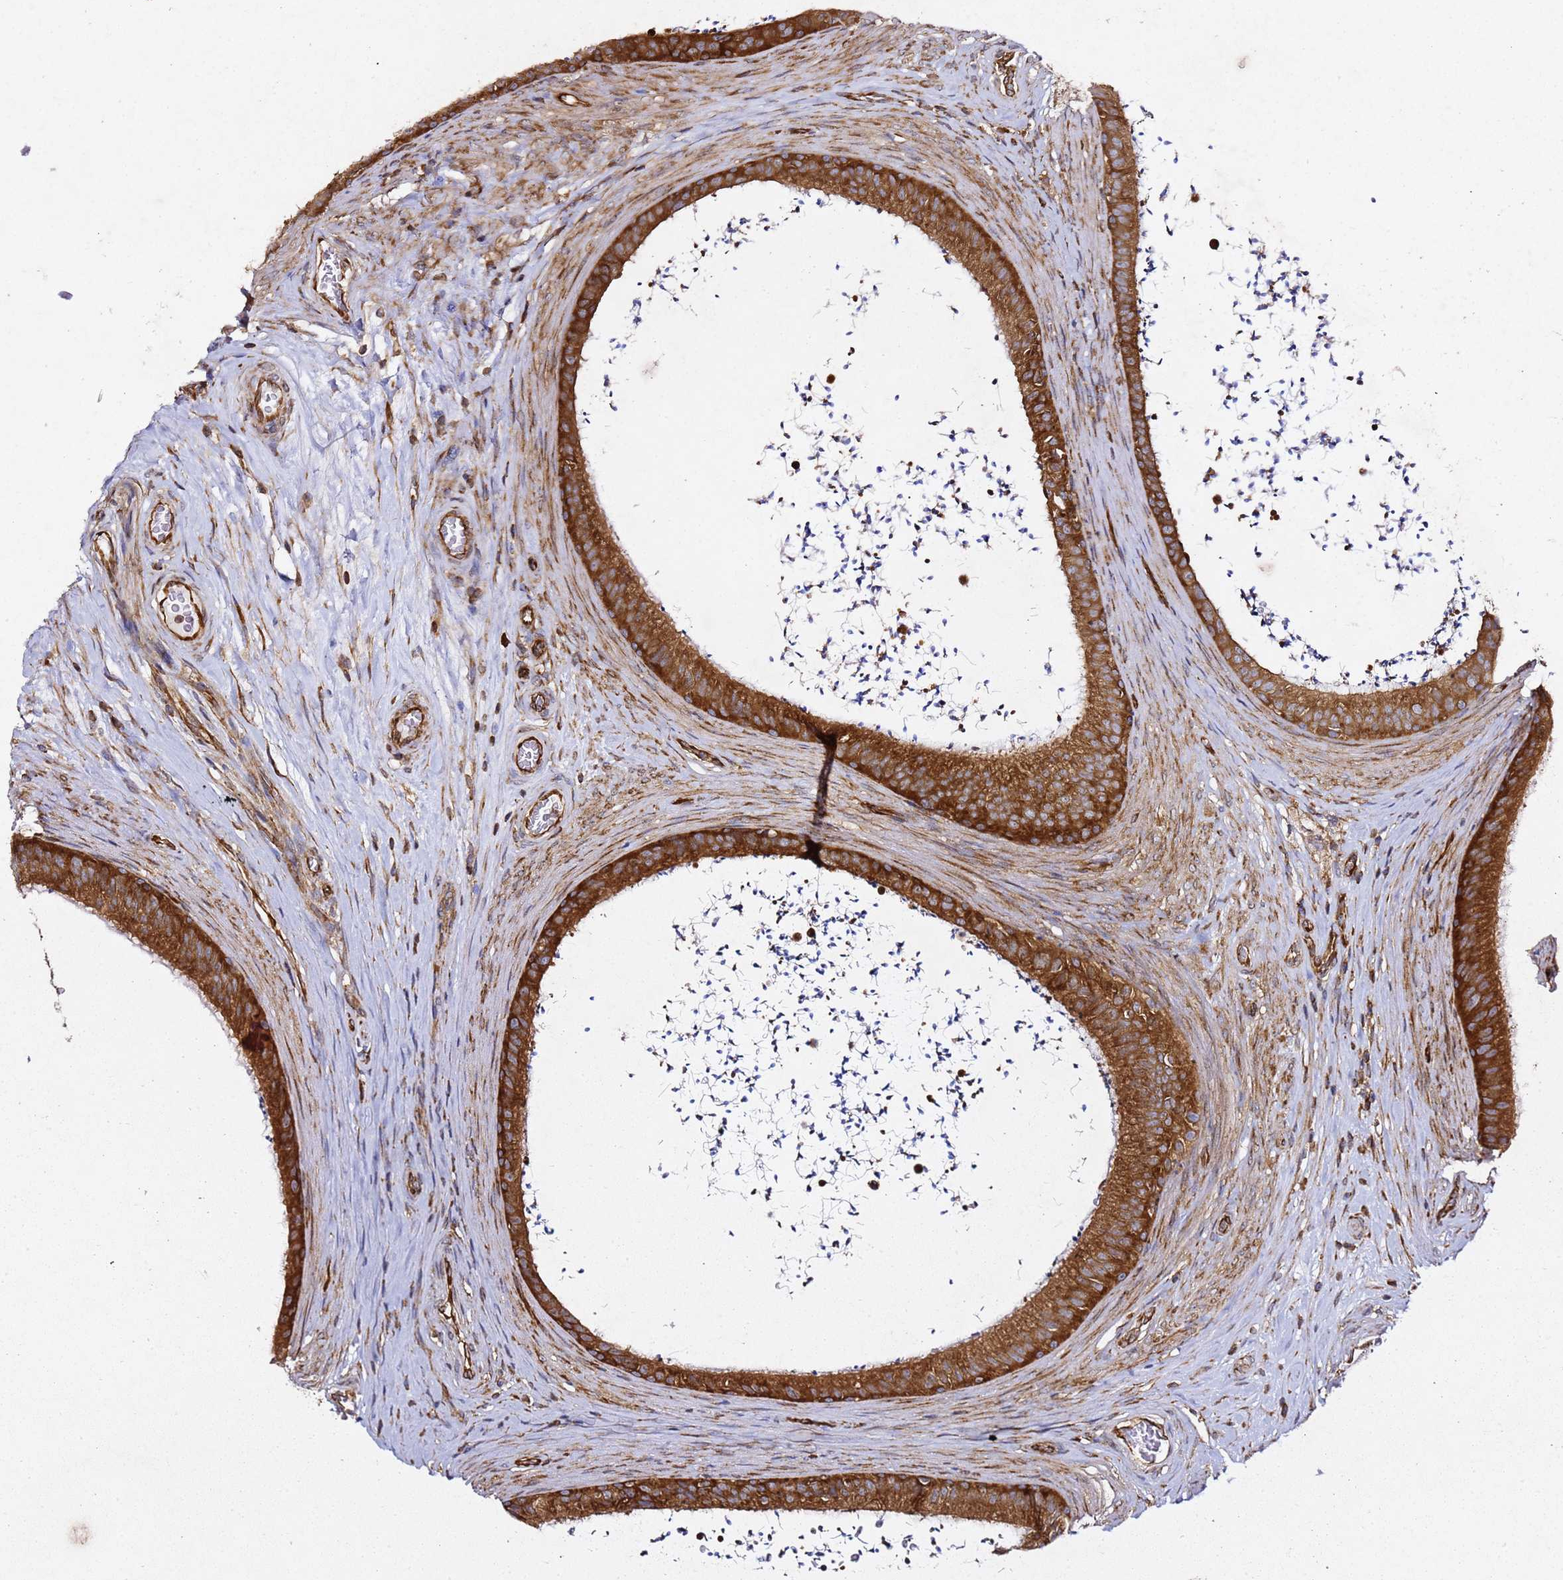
{"staining": {"intensity": "strong", "quantity": ">75%", "location": "cytoplasmic/membranous"}, "tissue": "epididymis", "cell_type": "Glandular cells", "image_type": "normal", "snomed": [{"axis": "morphology", "description": "Normal tissue, NOS"}, {"axis": "topography", "description": "Testis"}, {"axis": "topography", "description": "Epididymis"}], "caption": "High-magnification brightfield microscopy of benign epididymis stained with DAB (3,3'-diaminobenzidine) (brown) and counterstained with hematoxylin (blue). glandular cells exhibit strong cytoplasmic/membranous positivity is present in approximately>75% of cells.", "gene": "TPST1", "patient": {"sex": "male", "age": 41}}